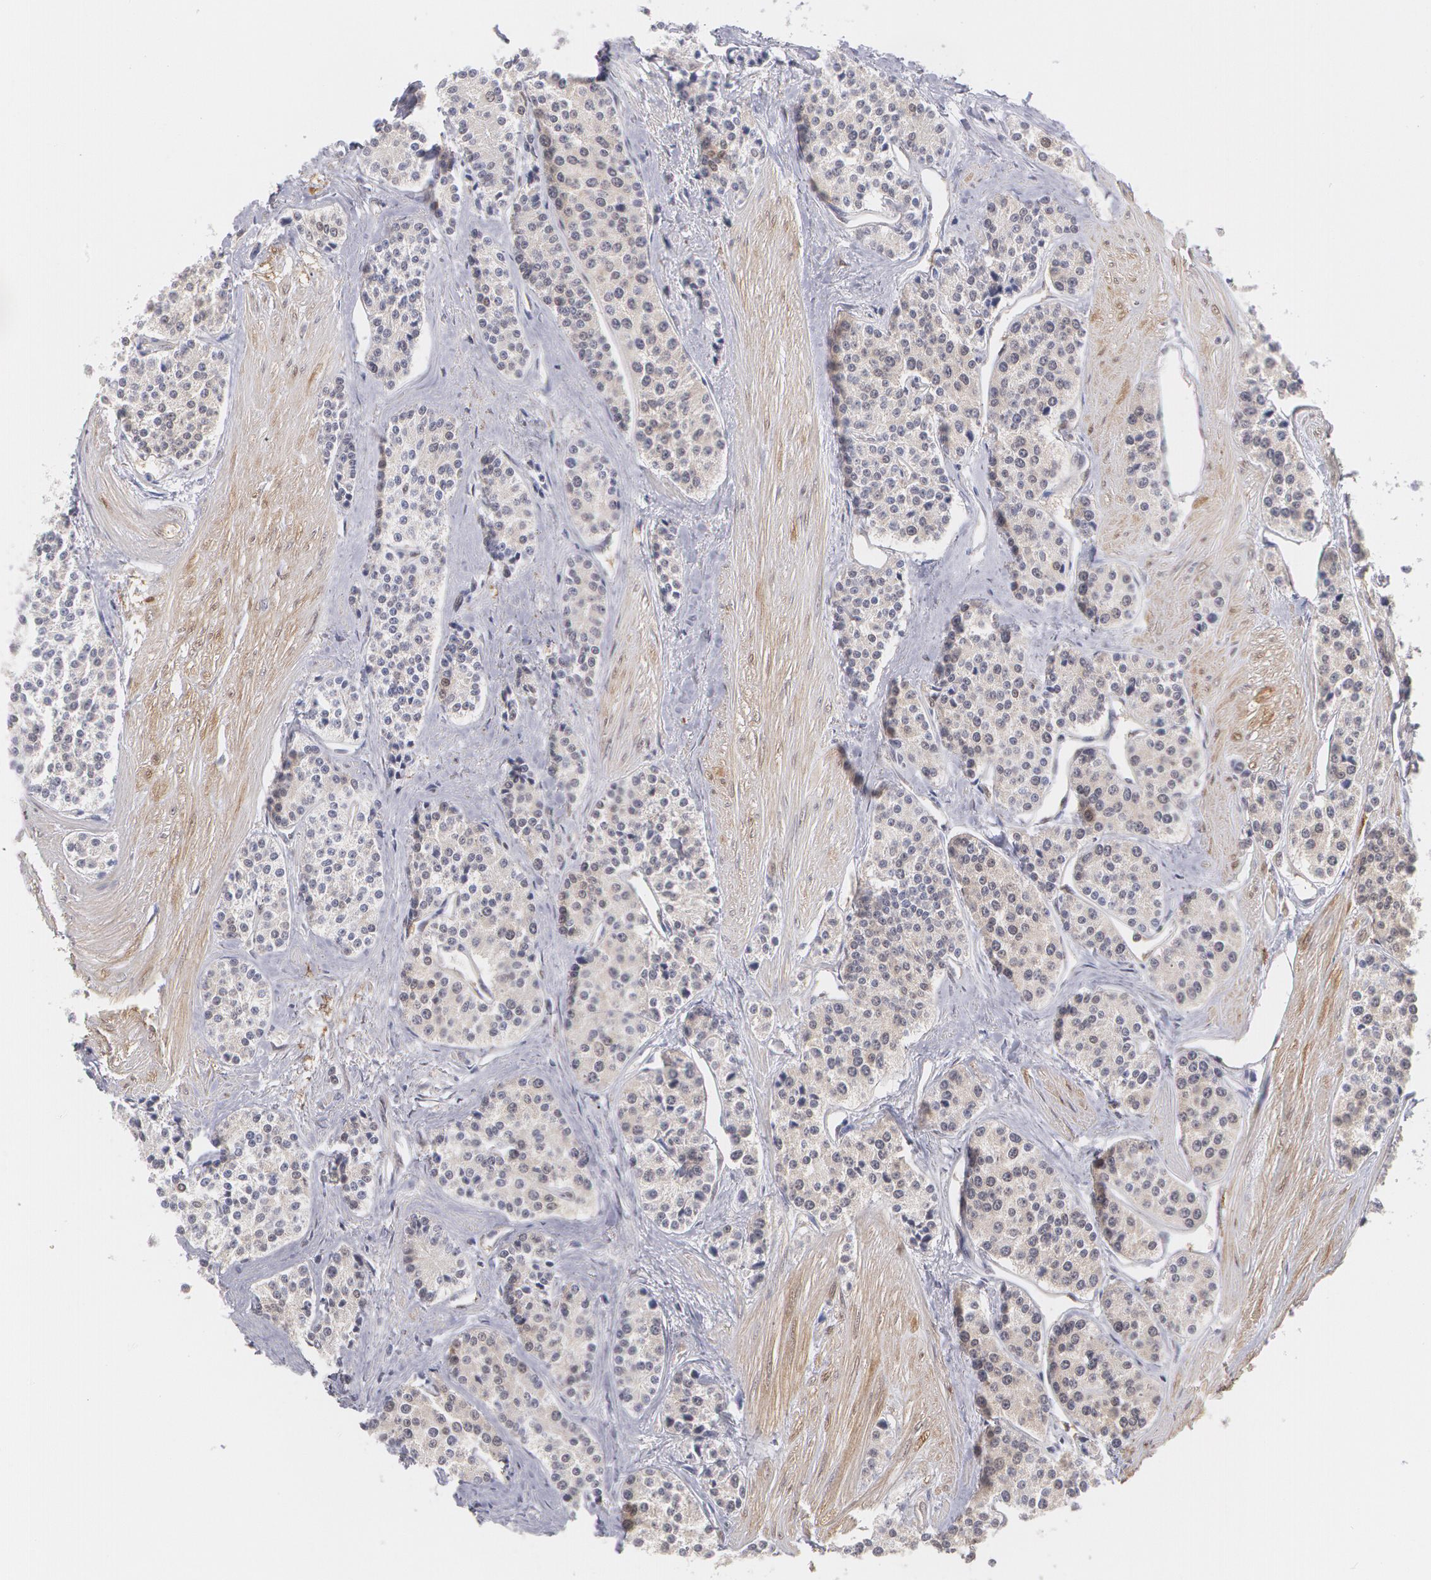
{"staining": {"intensity": "negative", "quantity": "none", "location": "none"}, "tissue": "carcinoid", "cell_type": "Tumor cells", "image_type": "cancer", "snomed": [{"axis": "morphology", "description": "Carcinoid, malignant, NOS"}, {"axis": "topography", "description": "Stomach"}], "caption": "Tumor cells are negative for brown protein staining in carcinoid.", "gene": "TXNRD1", "patient": {"sex": "female", "age": 76}}